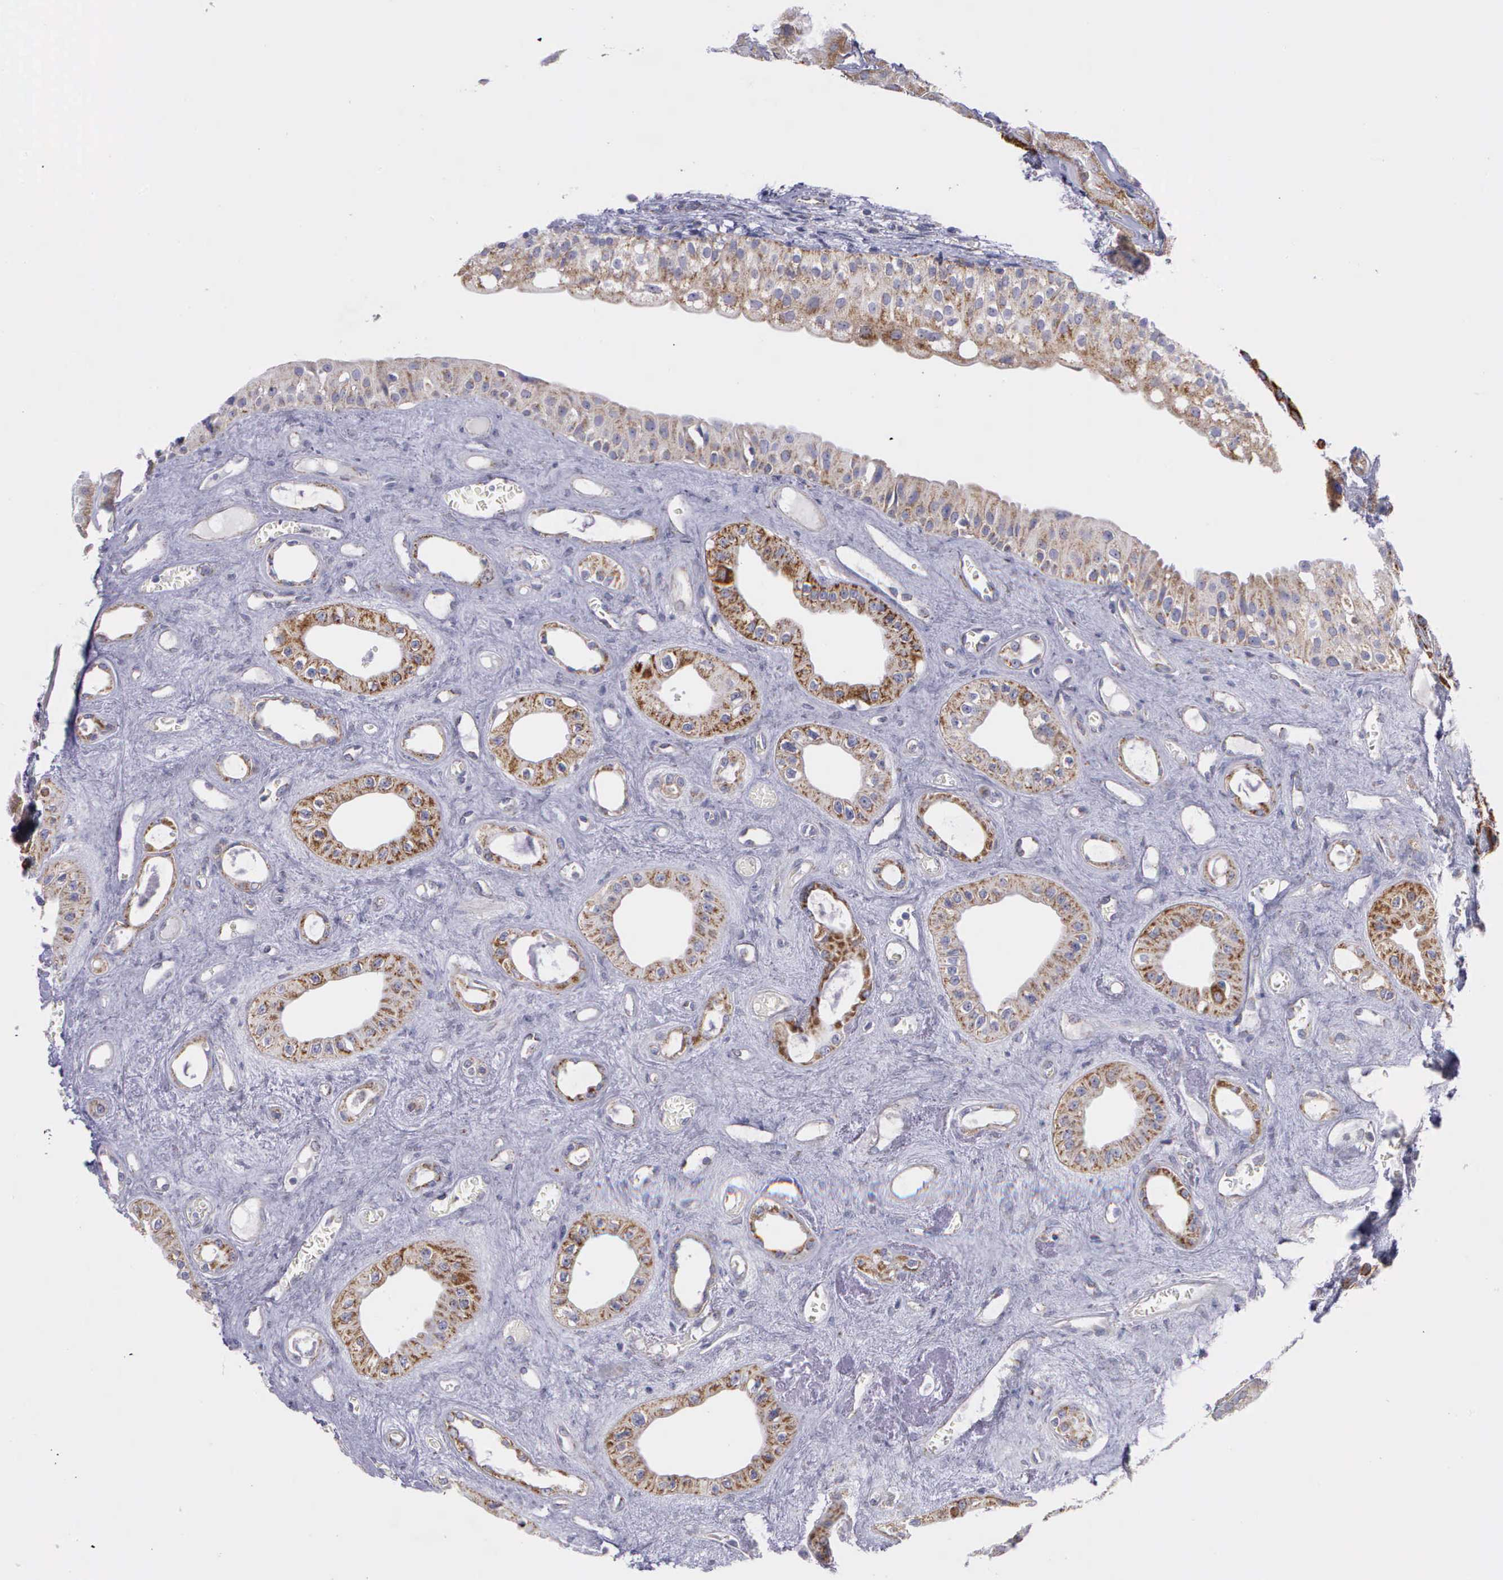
{"staining": {"intensity": "moderate", "quantity": ">75%", "location": "cytoplasmic/membranous"}, "tissue": "urinary bladder", "cell_type": "Urothelial cells", "image_type": "normal", "snomed": [{"axis": "morphology", "description": "Normal tissue, NOS"}, {"axis": "topography", "description": "Kidney"}, {"axis": "topography", "description": "Urinary bladder"}], "caption": "Protein expression analysis of normal urinary bladder reveals moderate cytoplasmic/membranous staining in approximately >75% of urothelial cells.", "gene": "SYNJ2BP", "patient": {"sex": "male", "age": 67}}